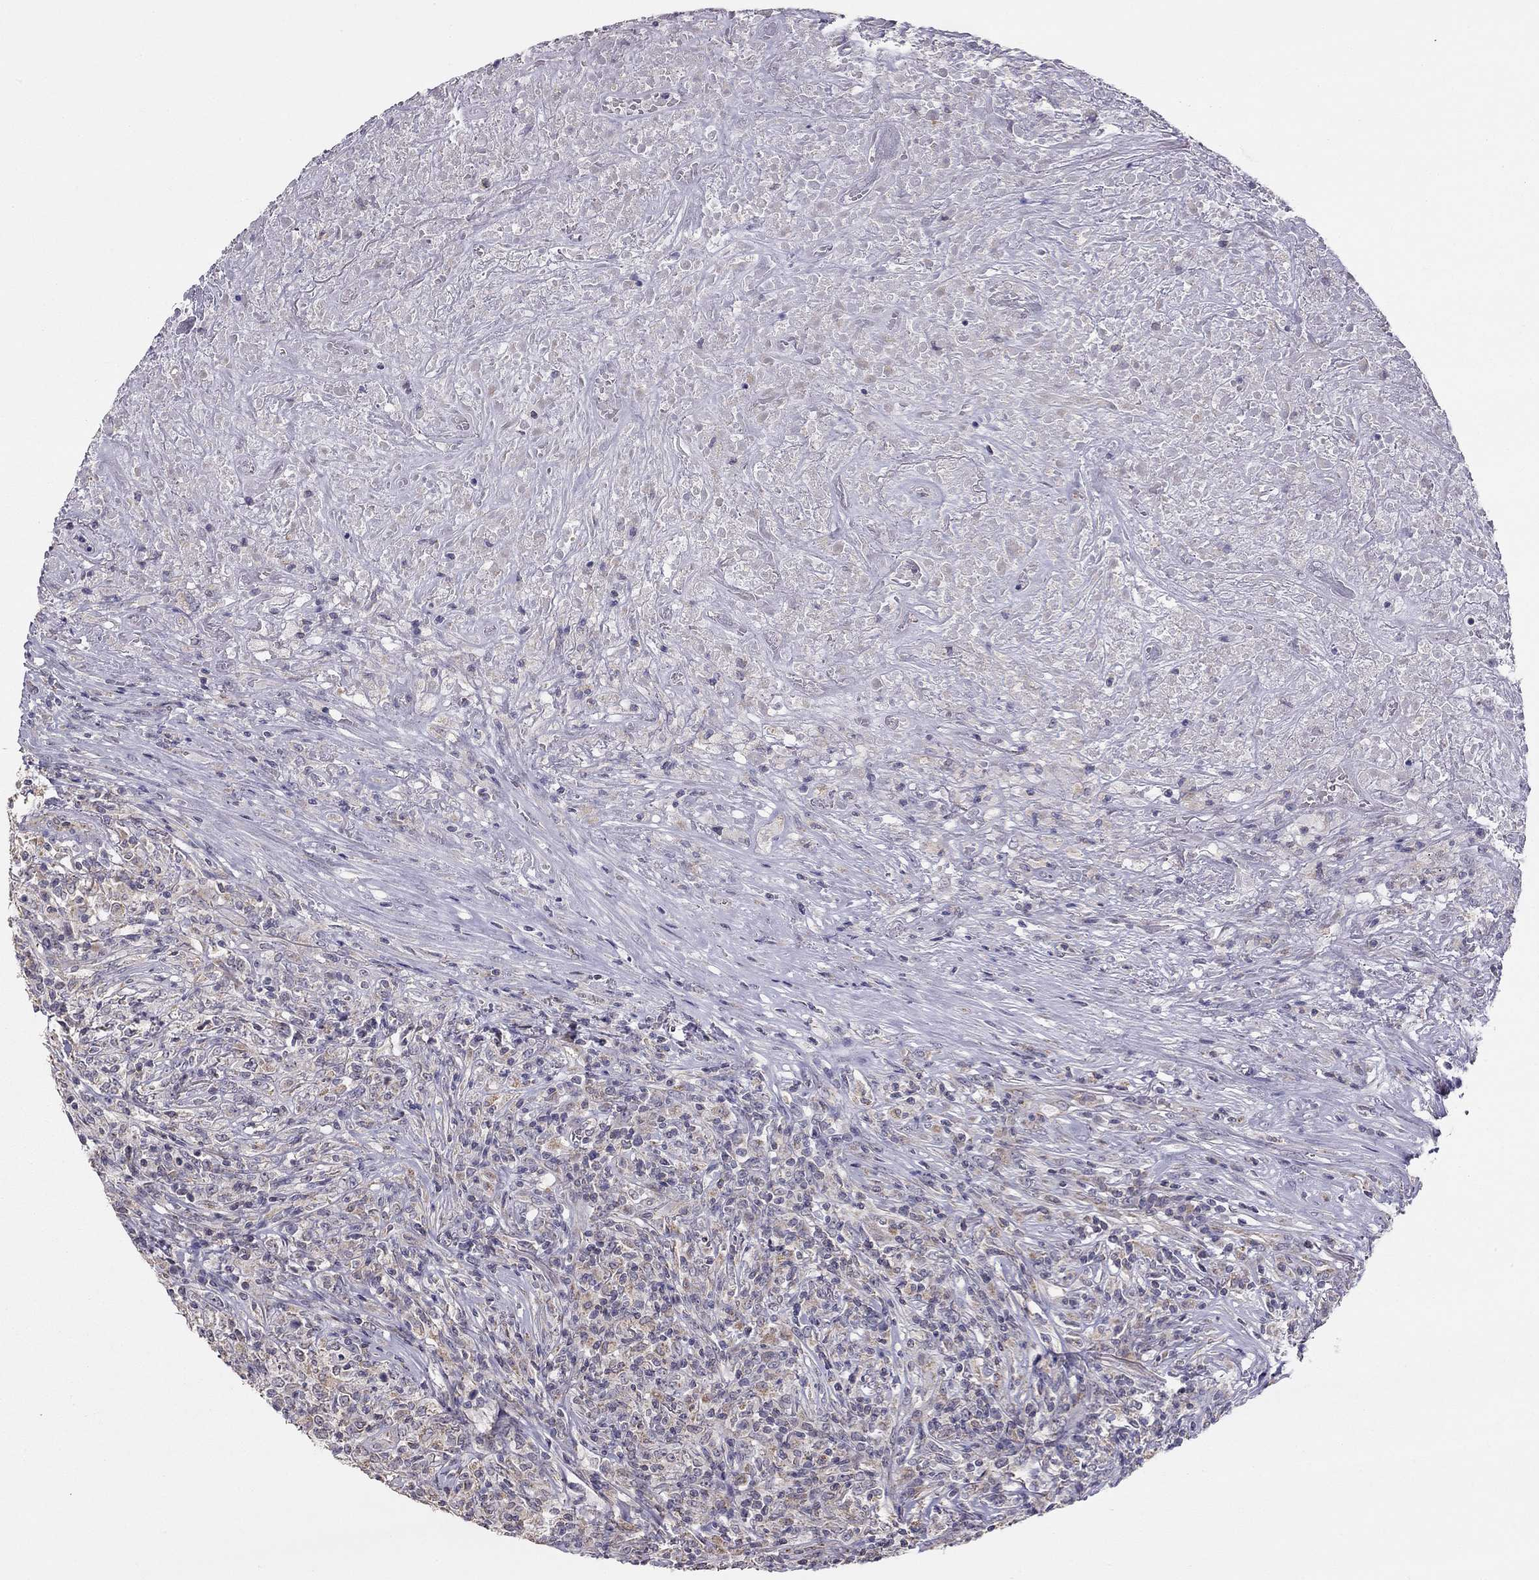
{"staining": {"intensity": "weak", "quantity": "25%-75%", "location": "cytoplasmic/membranous"}, "tissue": "lymphoma", "cell_type": "Tumor cells", "image_type": "cancer", "snomed": [{"axis": "morphology", "description": "Malignant lymphoma, non-Hodgkin's type, High grade"}, {"axis": "topography", "description": "Lung"}], "caption": "A brown stain labels weak cytoplasmic/membranous staining of a protein in human high-grade malignant lymphoma, non-Hodgkin's type tumor cells.", "gene": "LRIT3", "patient": {"sex": "male", "age": 79}}